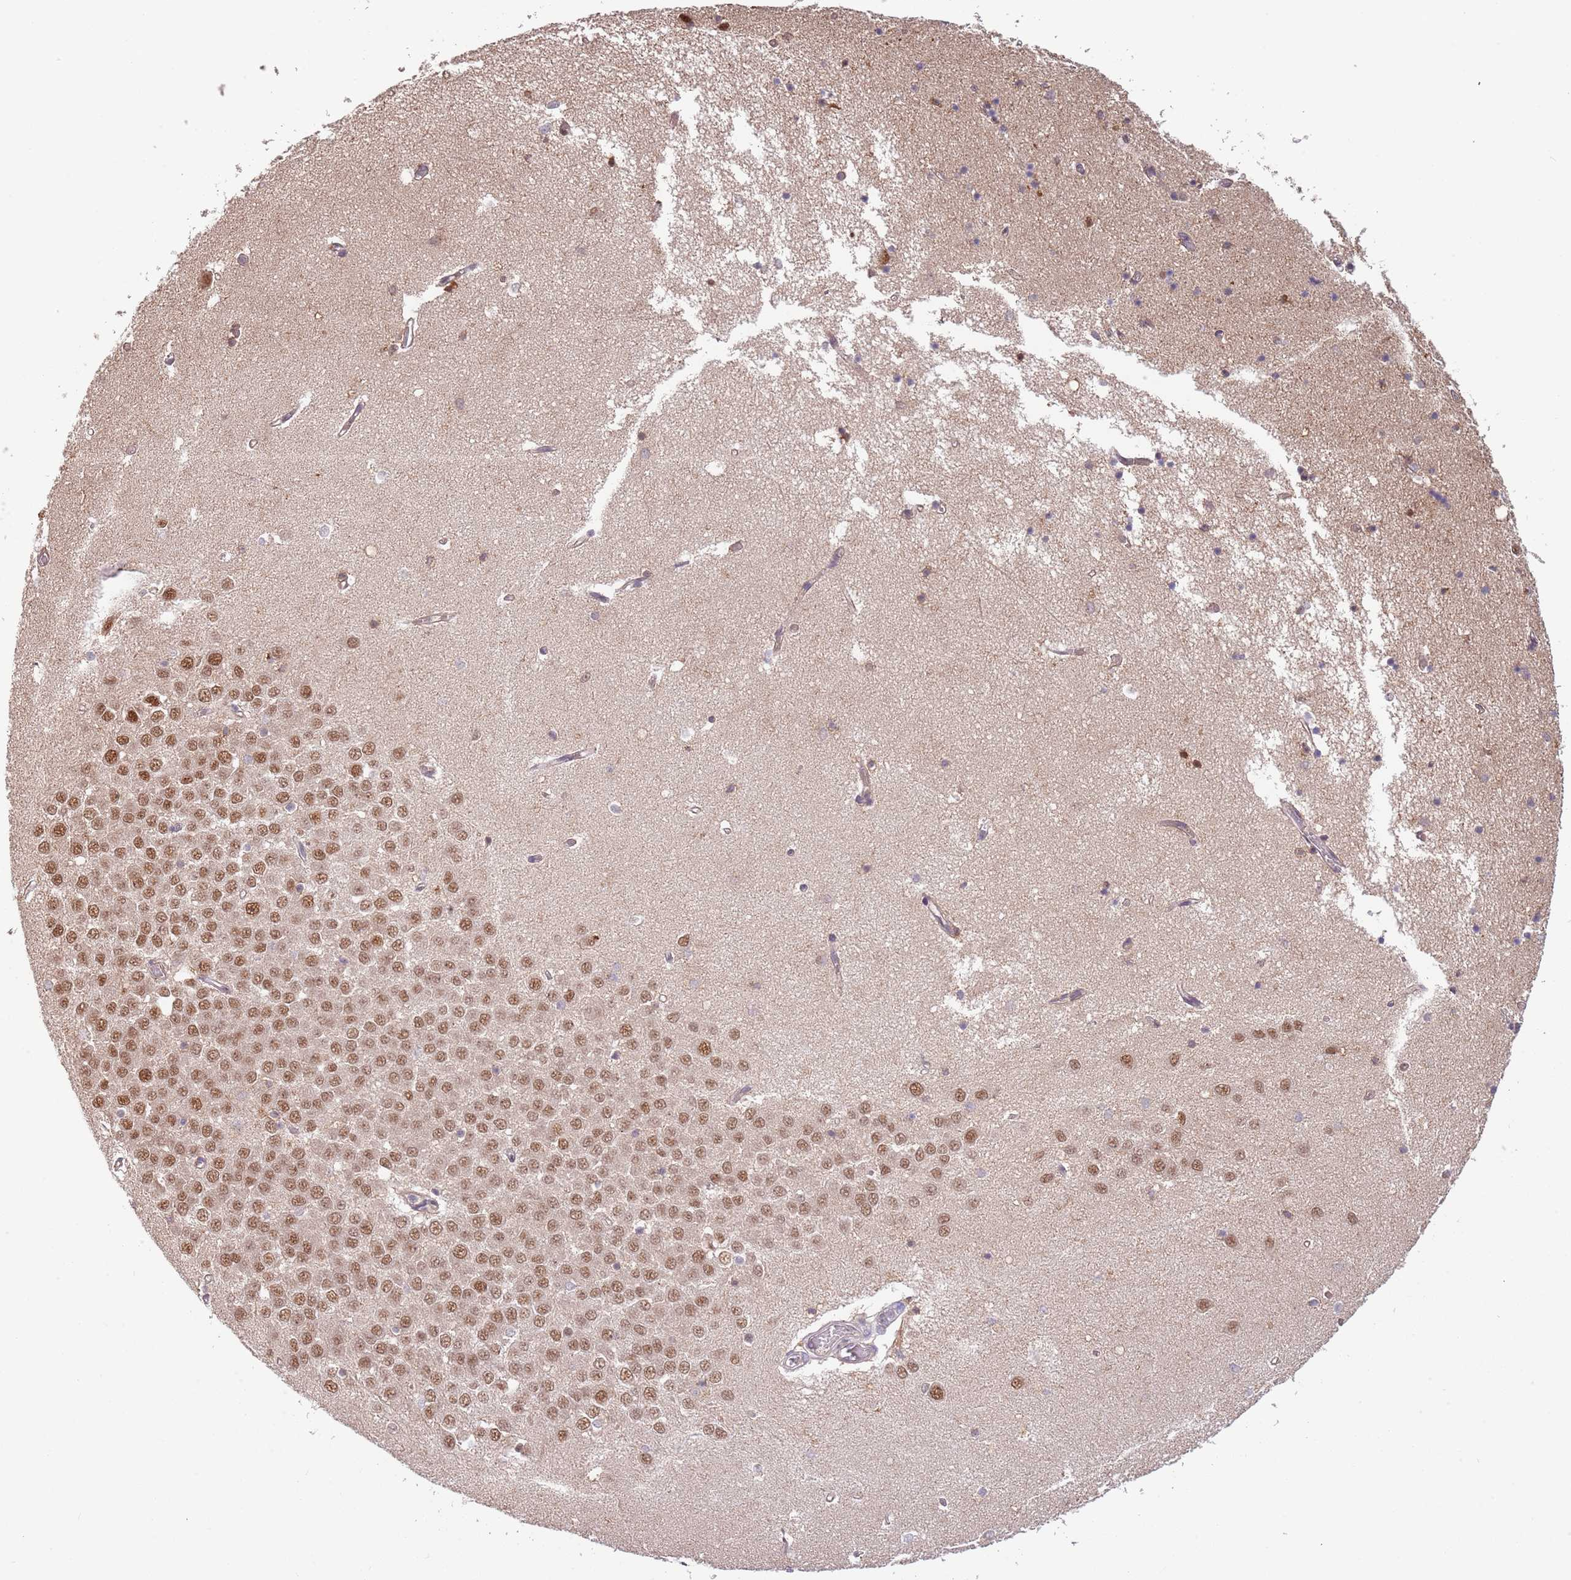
{"staining": {"intensity": "moderate", "quantity": "<25%", "location": "cytoplasmic/membranous,nuclear"}, "tissue": "hippocampus", "cell_type": "Glial cells", "image_type": "normal", "snomed": [{"axis": "morphology", "description": "Normal tissue, NOS"}, {"axis": "topography", "description": "Hippocampus"}], "caption": "Immunohistochemical staining of normal human hippocampus displays moderate cytoplasmic/membranous,nuclear protein staining in about <25% of glial cells. The staining was performed using DAB (3,3'-diaminobenzidine), with brown indicating positive protein expression. Nuclei are stained blue with hematoxylin.", "gene": "PLSCR5", "patient": {"sex": "male", "age": 70}}